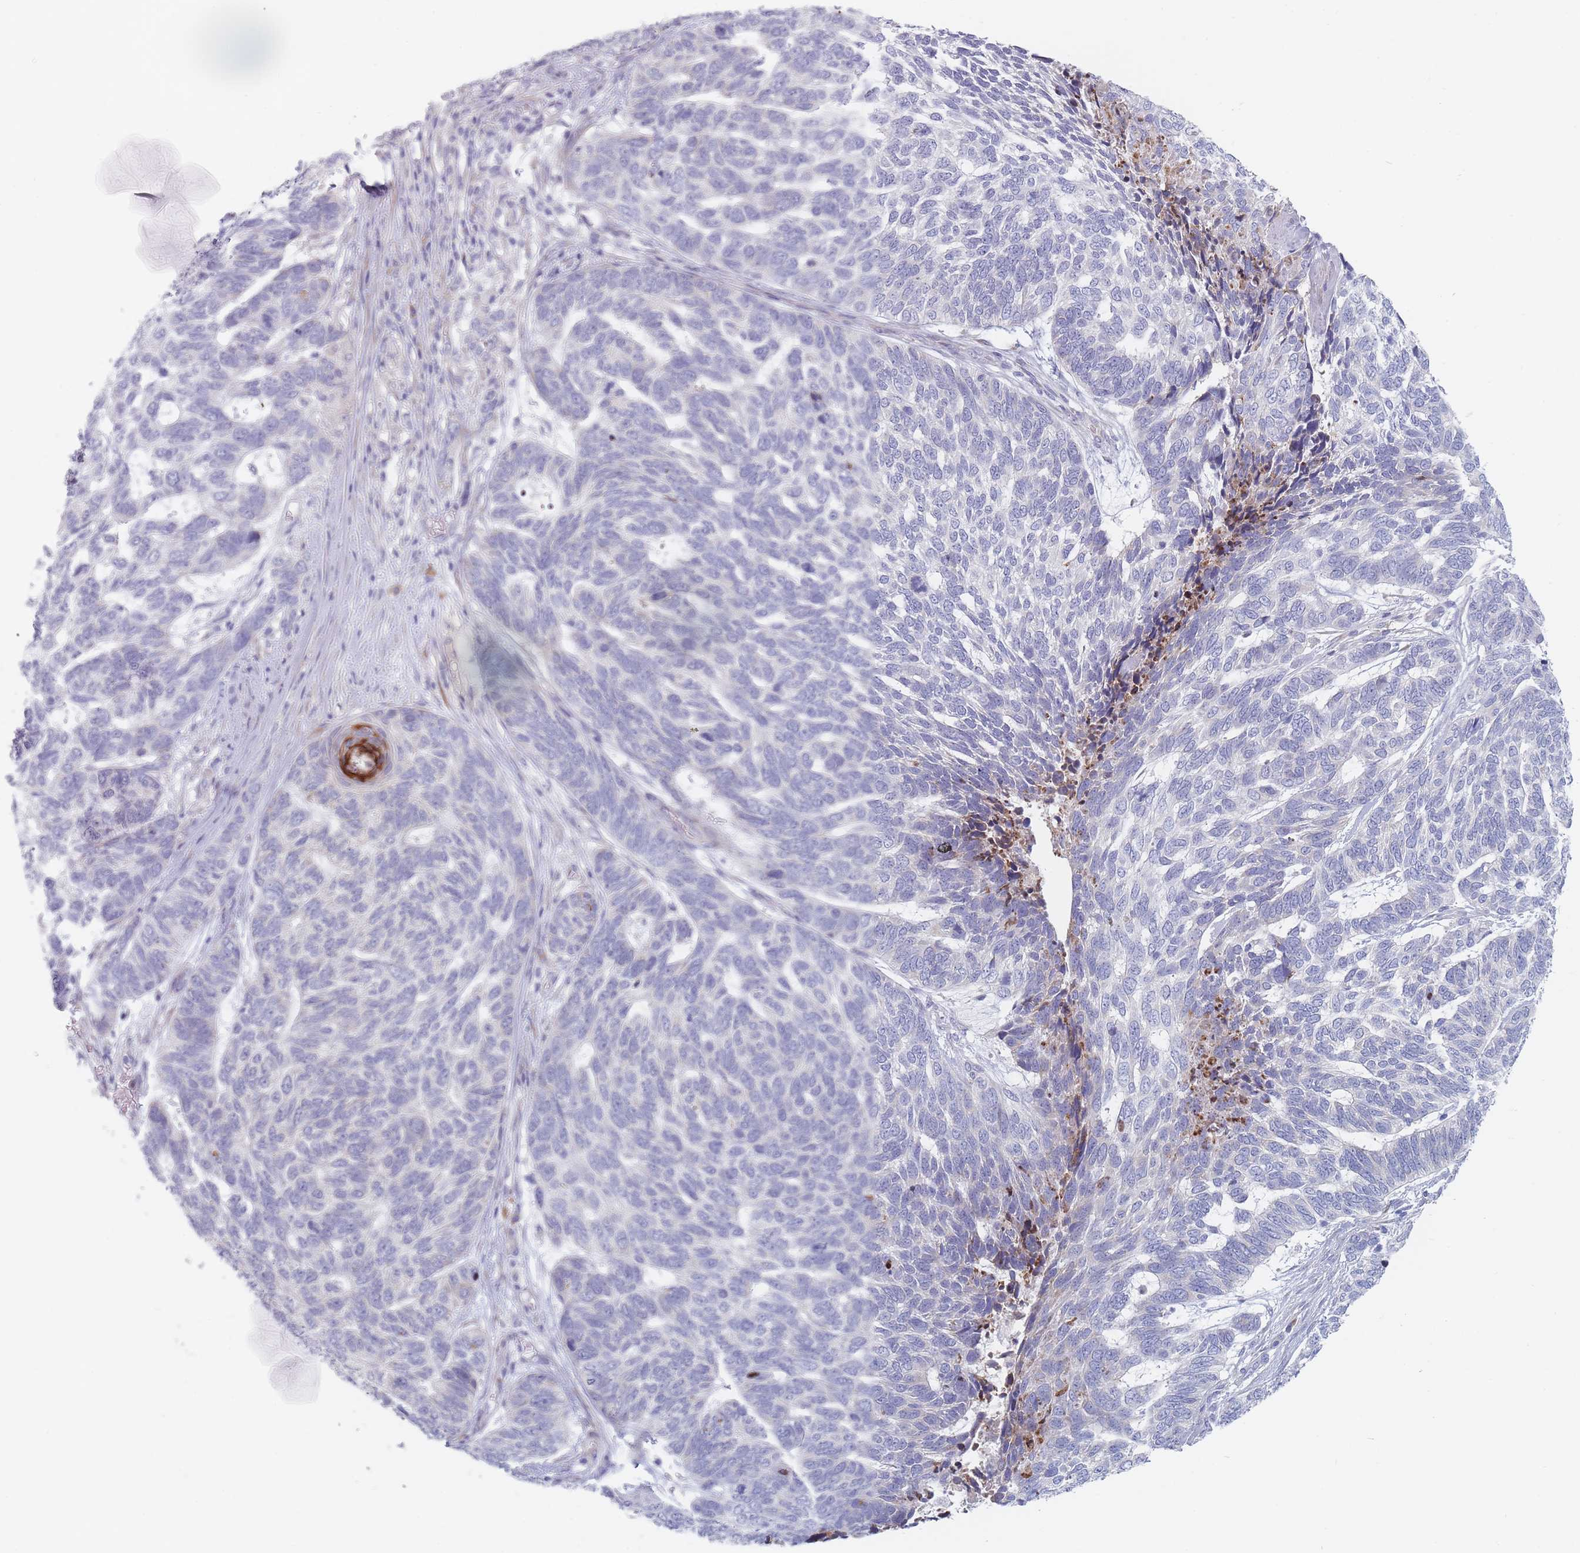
{"staining": {"intensity": "negative", "quantity": "none", "location": "none"}, "tissue": "skin cancer", "cell_type": "Tumor cells", "image_type": "cancer", "snomed": [{"axis": "morphology", "description": "Basal cell carcinoma"}, {"axis": "topography", "description": "Skin"}], "caption": "The immunohistochemistry (IHC) histopathology image has no significant expression in tumor cells of skin cancer tissue. Brightfield microscopy of immunohistochemistry stained with DAB (3,3'-diaminobenzidine) (brown) and hematoxylin (blue), captured at high magnification.", "gene": "SPATS1", "patient": {"sex": "female", "age": 65}}